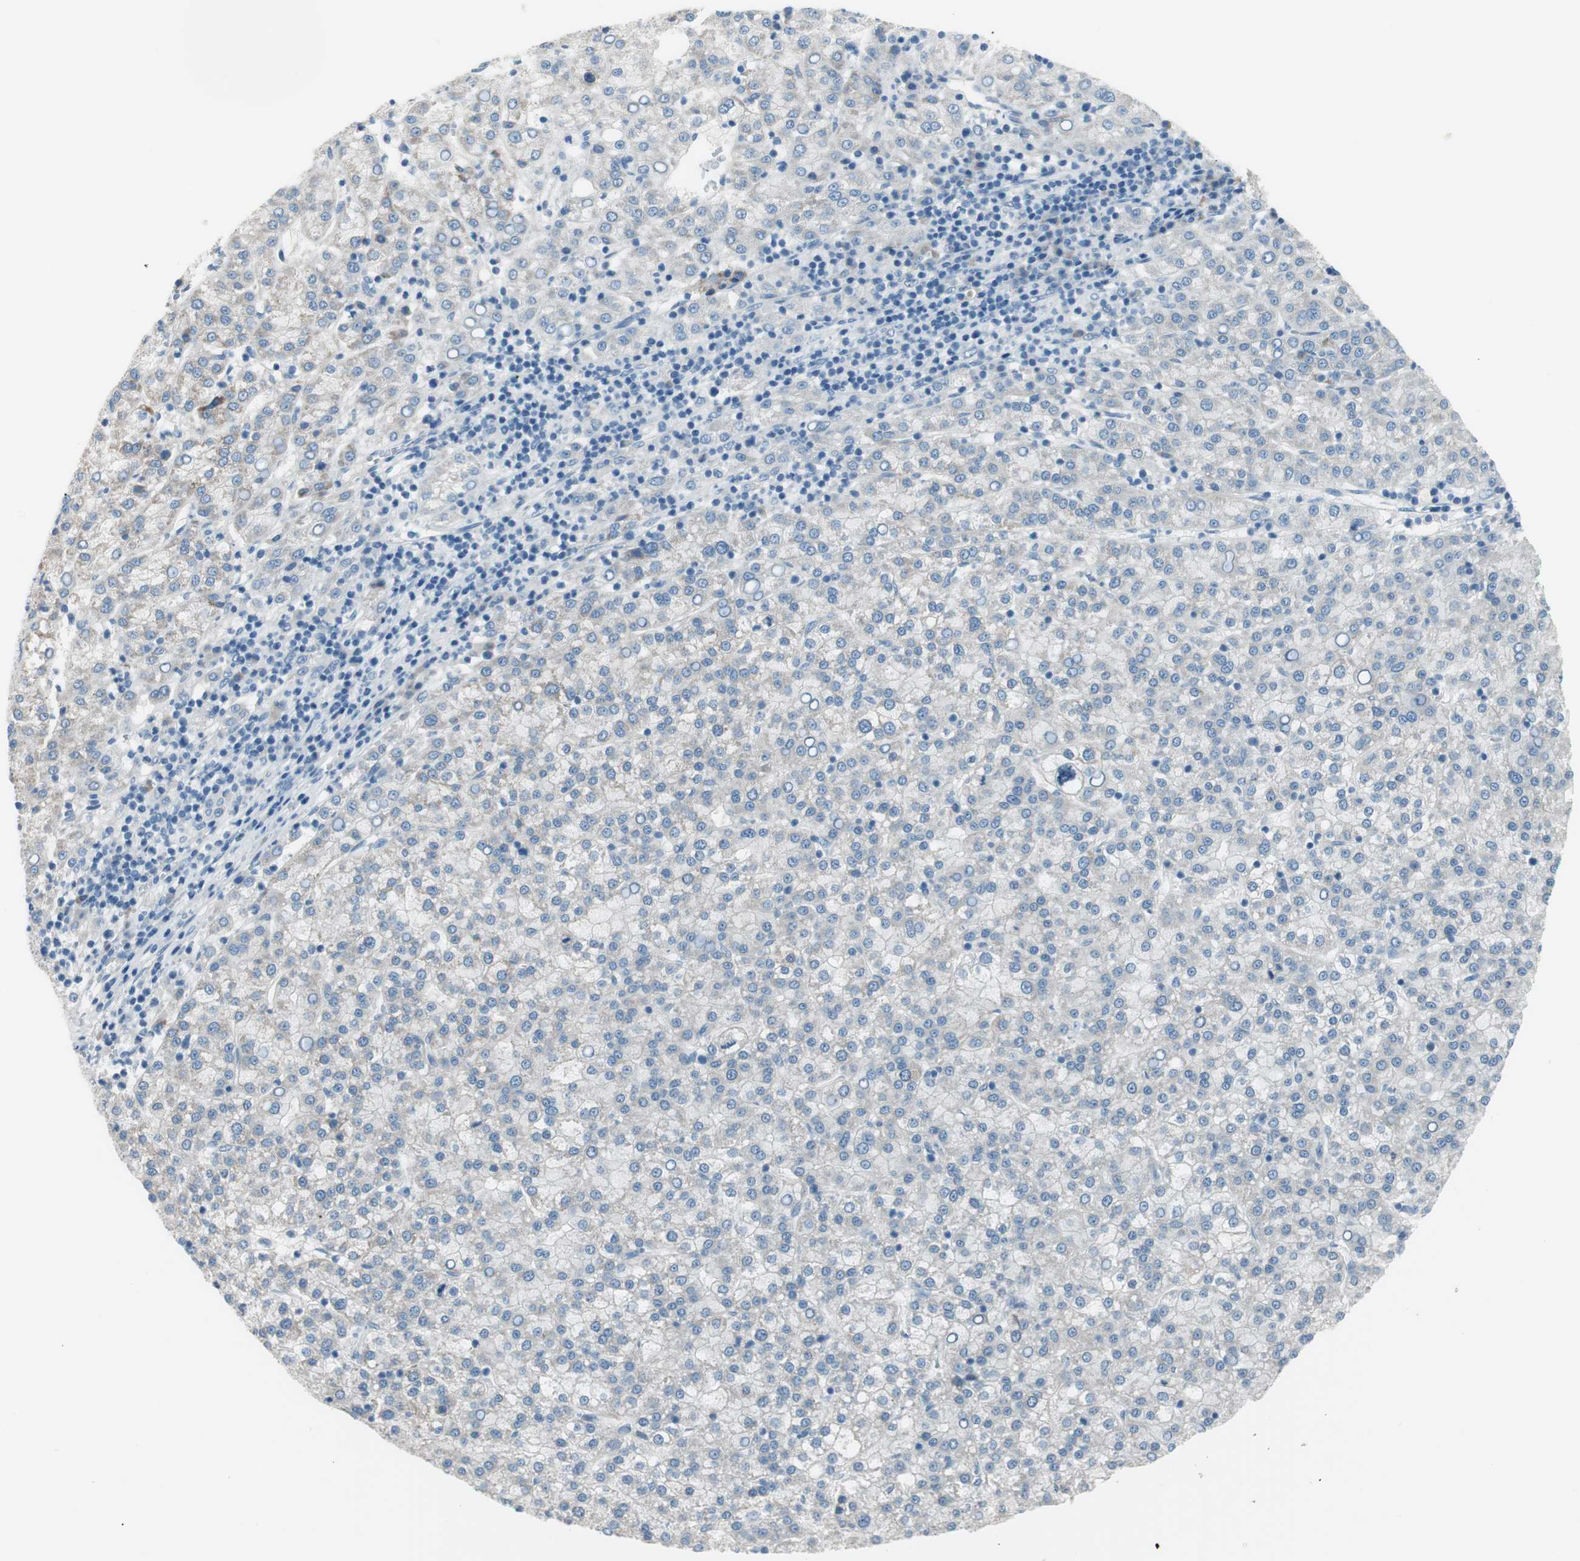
{"staining": {"intensity": "moderate", "quantity": "<25%", "location": "cytoplasmic/membranous"}, "tissue": "liver cancer", "cell_type": "Tumor cells", "image_type": "cancer", "snomed": [{"axis": "morphology", "description": "Carcinoma, Hepatocellular, NOS"}, {"axis": "topography", "description": "Liver"}], "caption": "IHC histopathology image of liver cancer stained for a protein (brown), which reveals low levels of moderate cytoplasmic/membranous positivity in approximately <25% of tumor cells.", "gene": "PRRG4", "patient": {"sex": "female", "age": 58}}